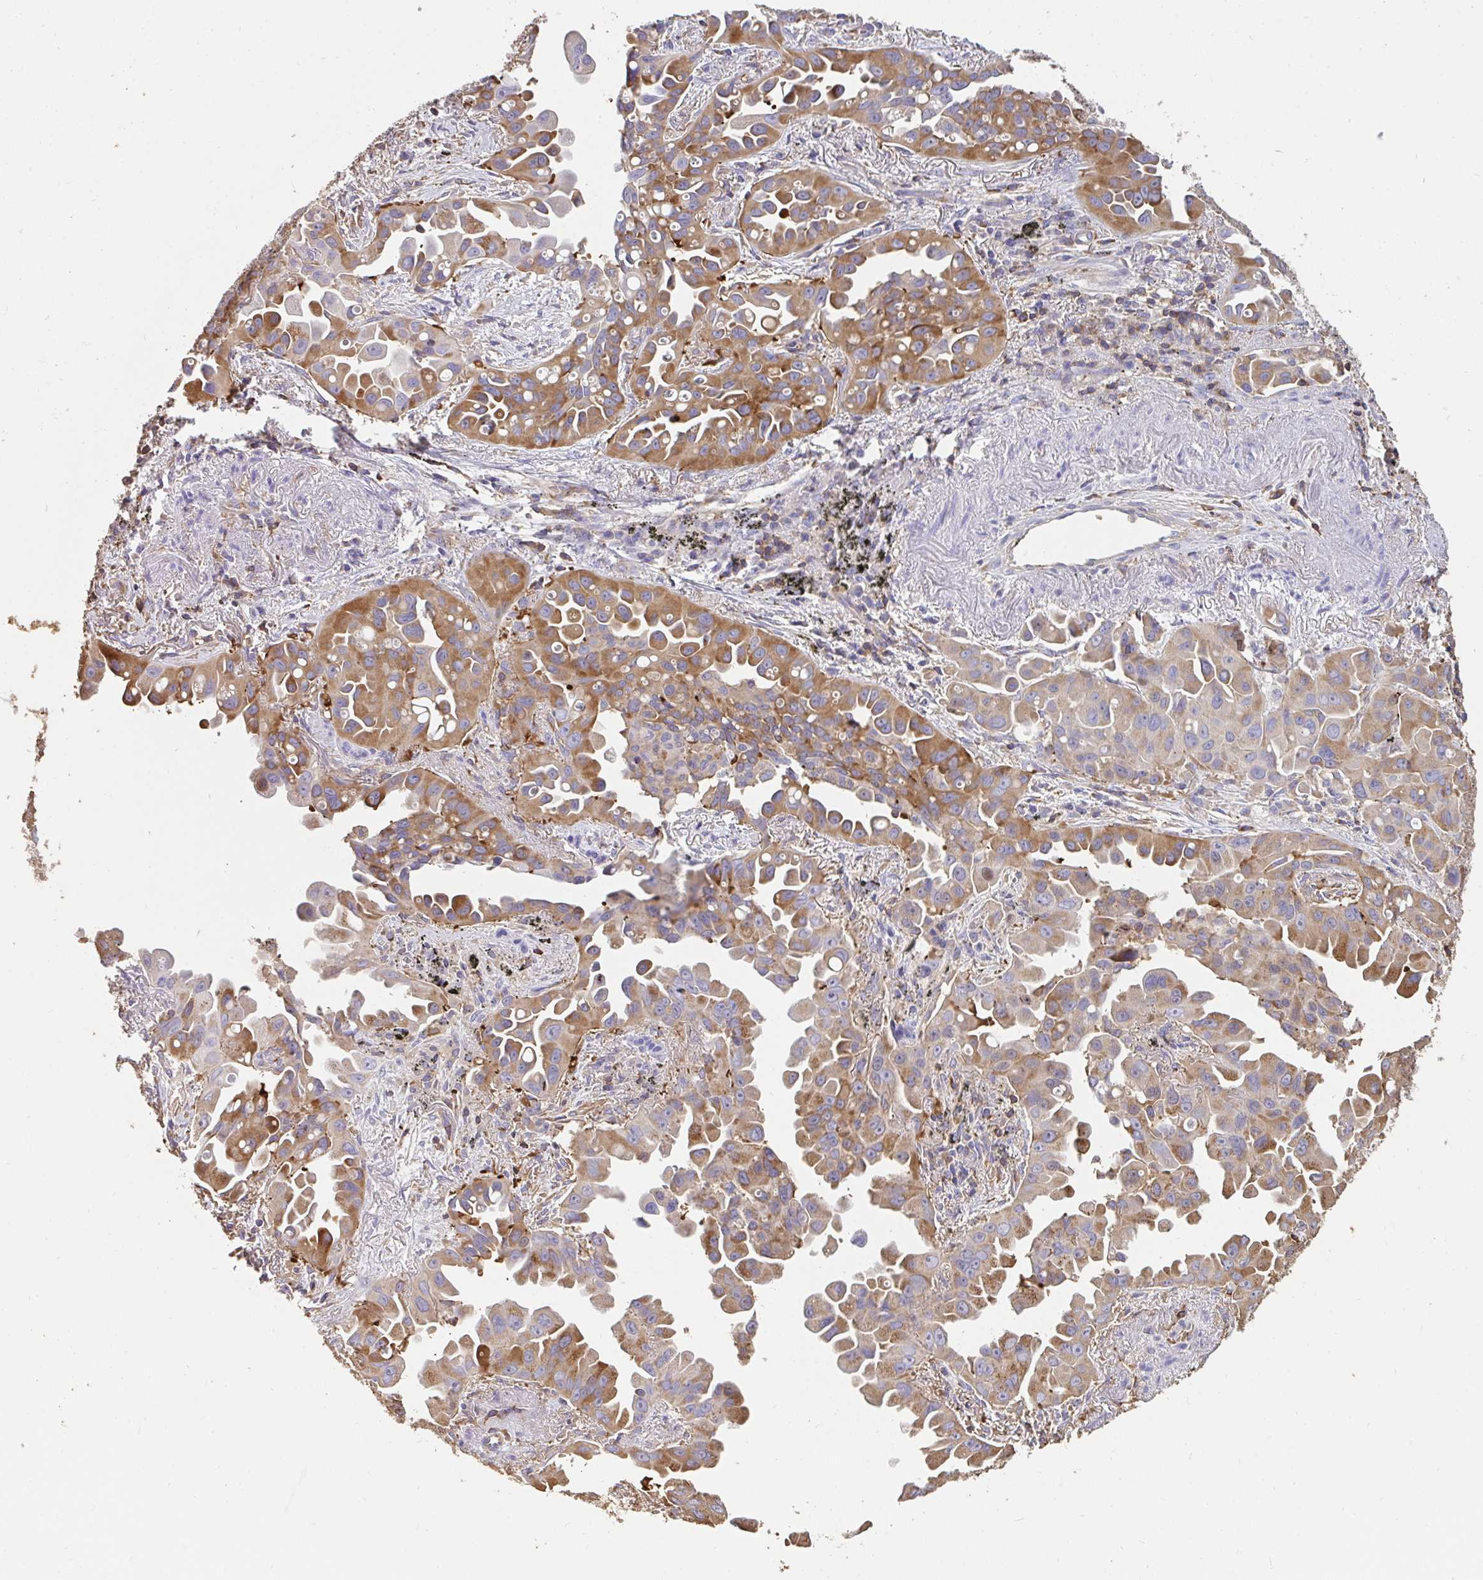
{"staining": {"intensity": "moderate", "quantity": "25%-75%", "location": "cytoplasmic/membranous"}, "tissue": "lung cancer", "cell_type": "Tumor cells", "image_type": "cancer", "snomed": [{"axis": "morphology", "description": "Adenocarcinoma, NOS"}, {"axis": "topography", "description": "Lung"}], "caption": "Protein analysis of lung cancer tissue reveals moderate cytoplasmic/membranous positivity in approximately 25%-75% of tumor cells.", "gene": "CFL1", "patient": {"sex": "male", "age": 68}}